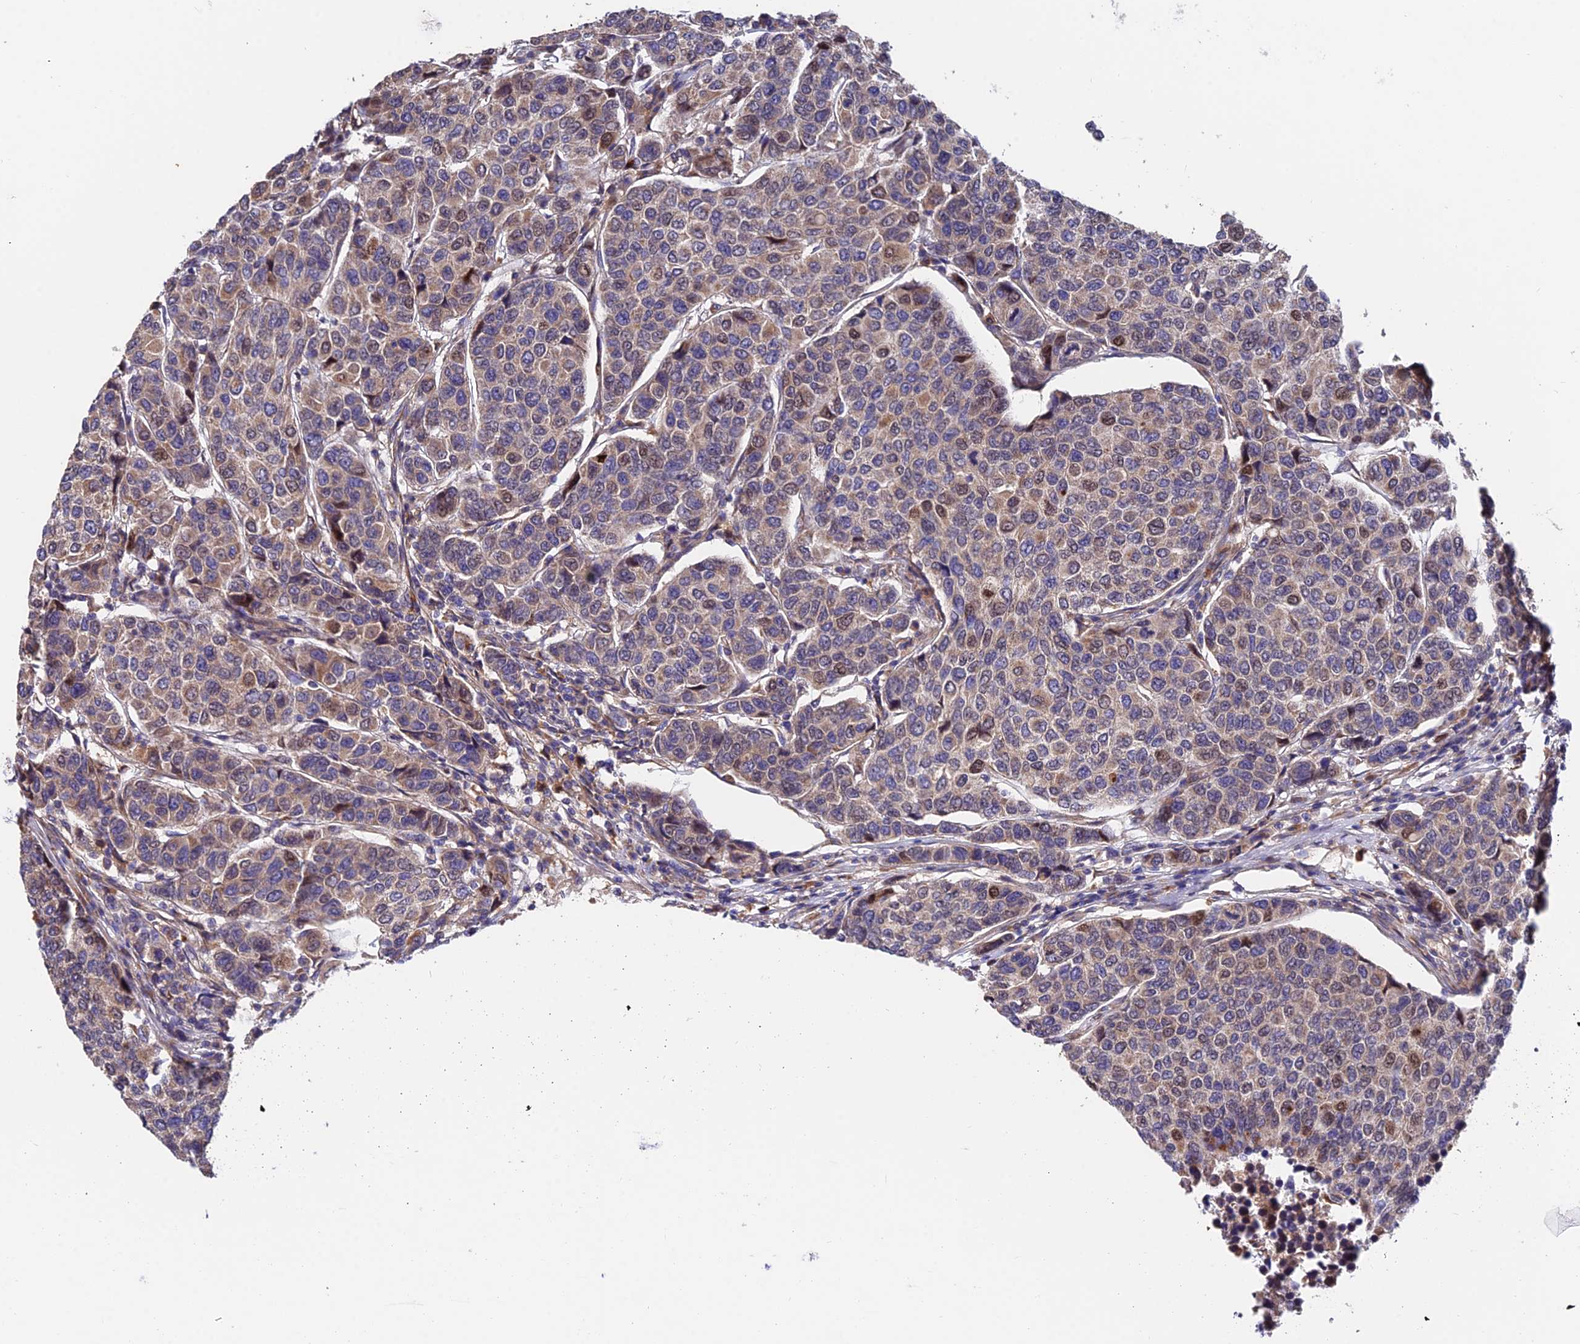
{"staining": {"intensity": "moderate", "quantity": "<25%", "location": "cytoplasmic/membranous,nuclear"}, "tissue": "breast cancer", "cell_type": "Tumor cells", "image_type": "cancer", "snomed": [{"axis": "morphology", "description": "Duct carcinoma"}, {"axis": "topography", "description": "Breast"}], "caption": "Immunohistochemistry of human breast cancer exhibits low levels of moderate cytoplasmic/membranous and nuclear positivity in about <25% of tumor cells. Immunohistochemistry stains the protein in brown and the nuclei are stained blue.", "gene": "CDC37L1", "patient": {"sex": "female", "age": 55}}